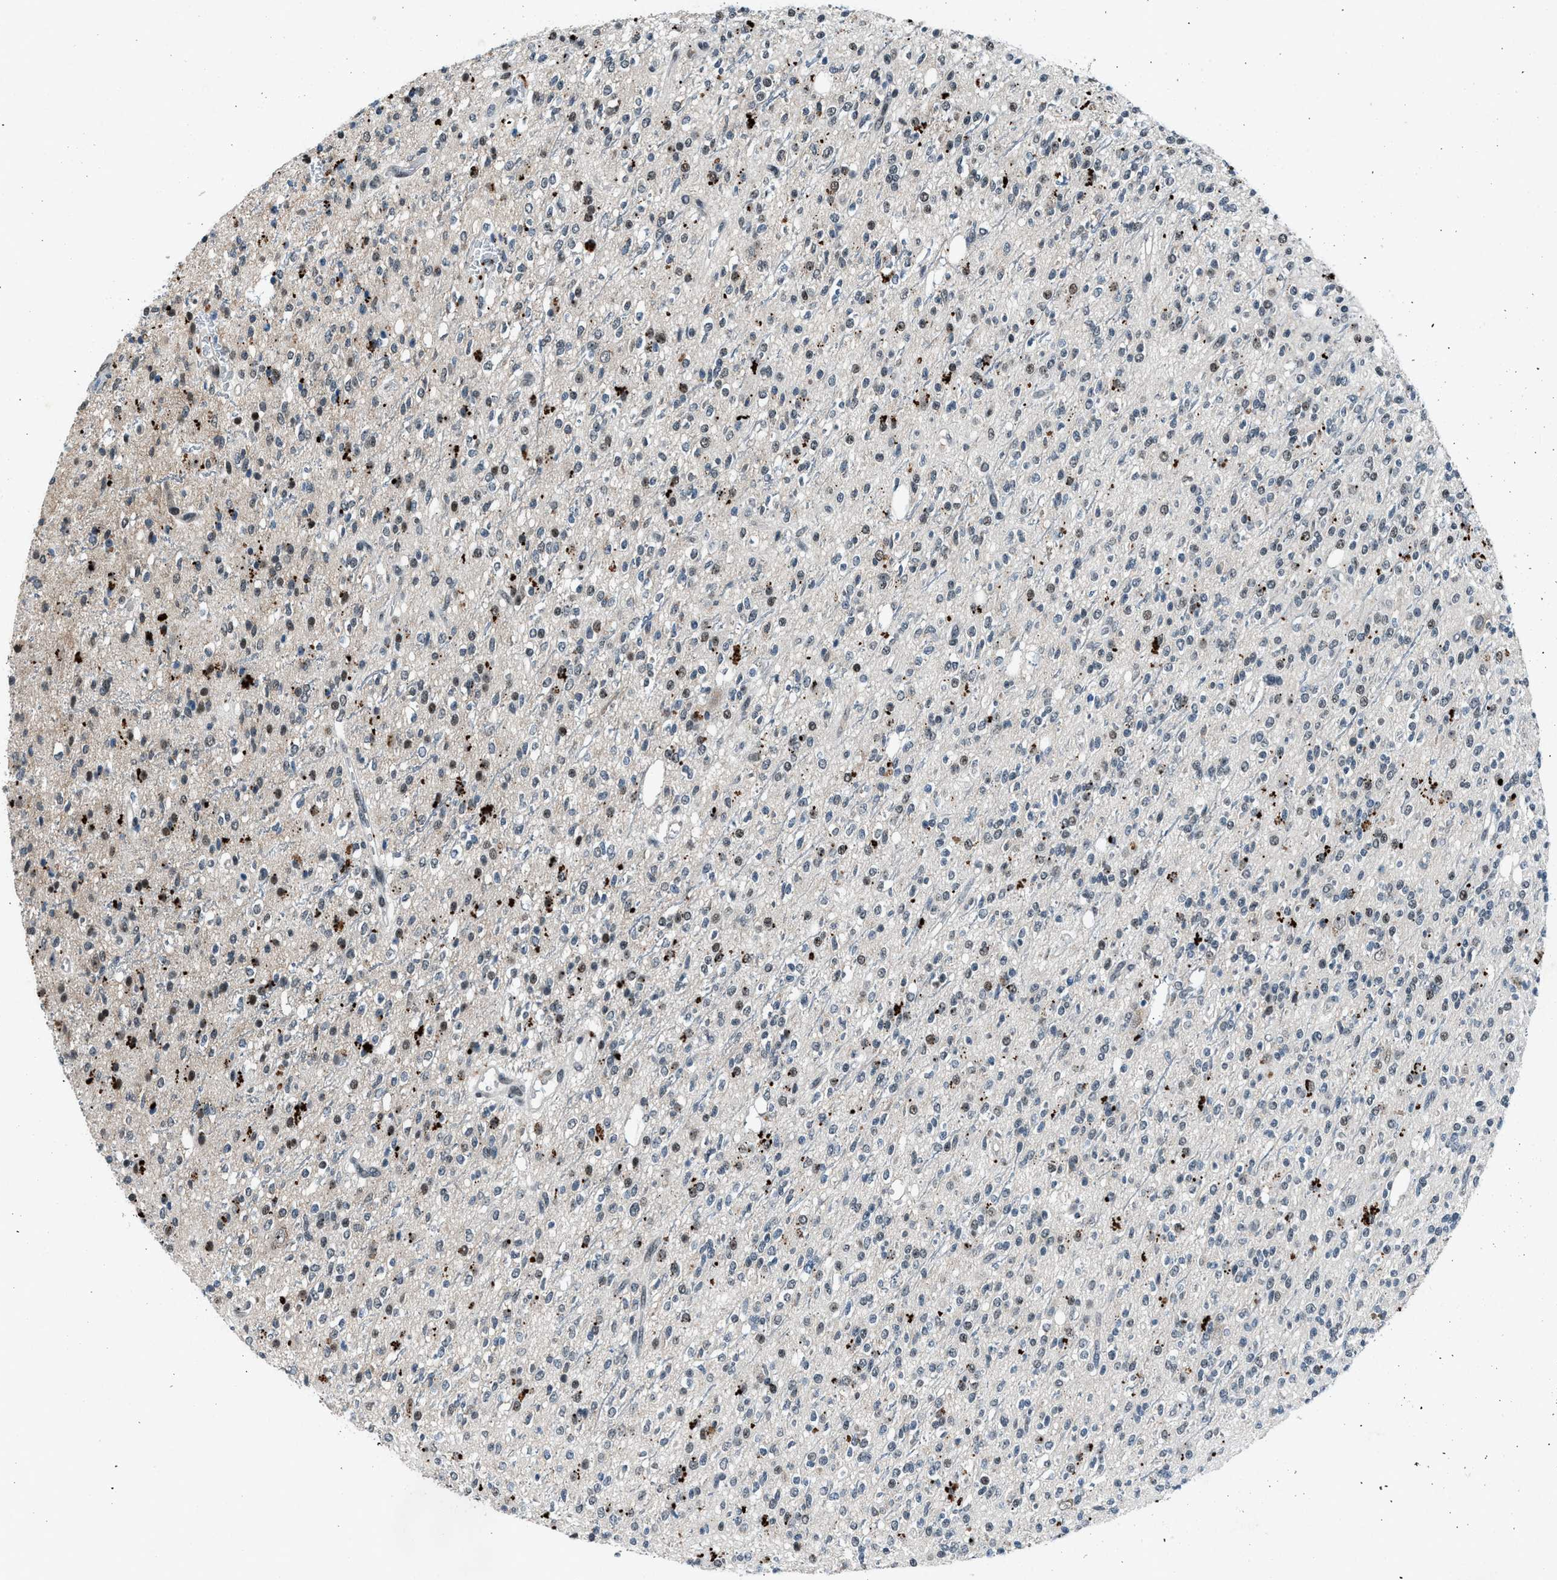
{"staining": {"intensity": "weak", "quantity": "<25%", "location": "nuclear"}, "tissue": "glioma", "cell_type": "Tumor cells", "image_type": "cancer", "snomed": [{"axis": "morphology", "description": "Glioma, malignant, High grade"}, {"axis": "topography", "description": "Brain"}], "caption": "Immunohistochemistry (IHC) micrograph of neoplastic tissue: human malignant glioma (high-grade) stained with DAB demonstrates no significant protein expression in tumor cells. The staining was performed using DAB to visualize the protein expression in brown, while the nuclei were stained in blue with hematoxylin (Magnification: 20x).", "gene": "ADCY1", "patient": {"sex": "male", "age": 34}}